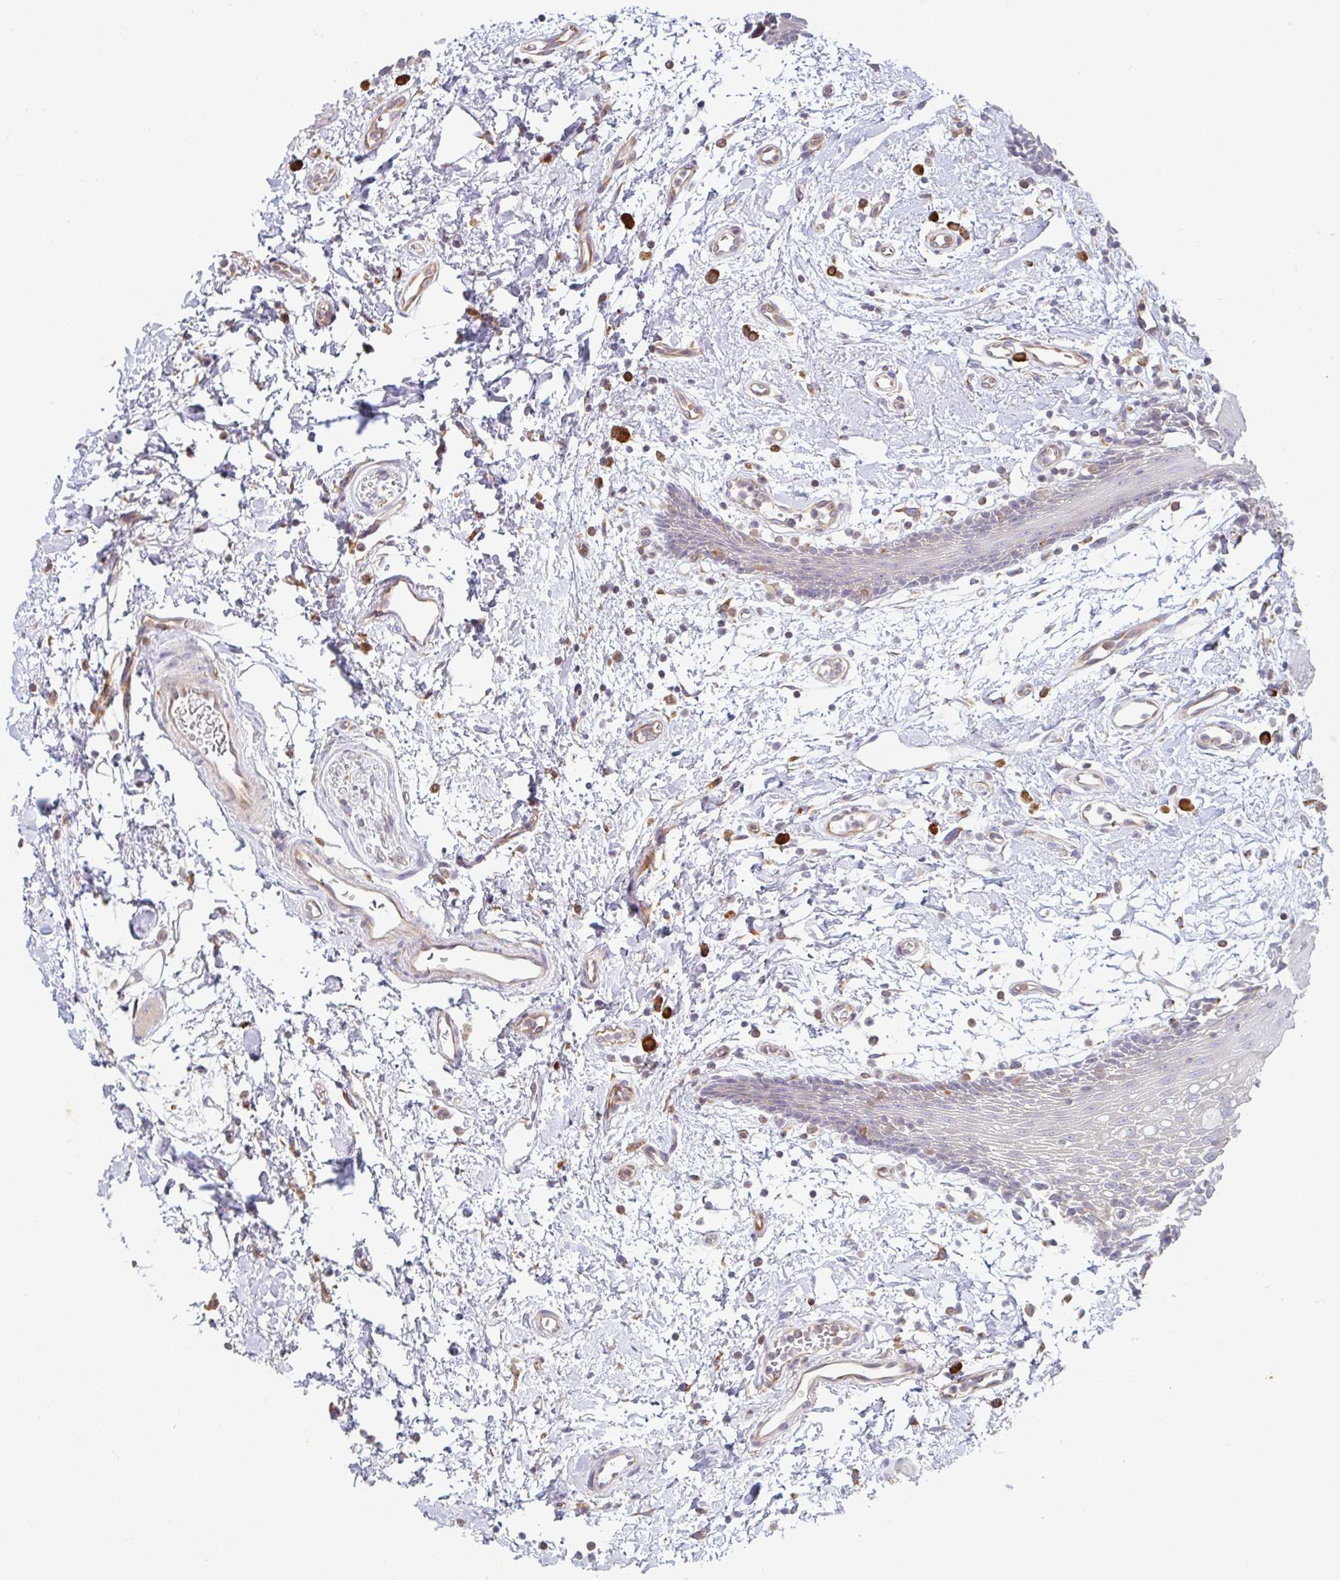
{"staining": {"intensity": "weak", "quantity": "<25%", "location": "cytoplasmic/membranous"}, "tissue": "oral mucosa", "cell_type": "Squamous epithelial cells", "image_type": "normal", "snomed": [{"axis": "morphology", "description": "Normal tissue, NOS"}, {"axis": "topography", "description": "Oral tissue"}], "caption": "An IHC image of normal oral mucosa is shown. There is no staining in squamous epithelial cells of oral mucosa. (DAB immunohistochemistry, high magnification).", "gene": "RIT1", "patient": {"sex": "female", "age": 59}}